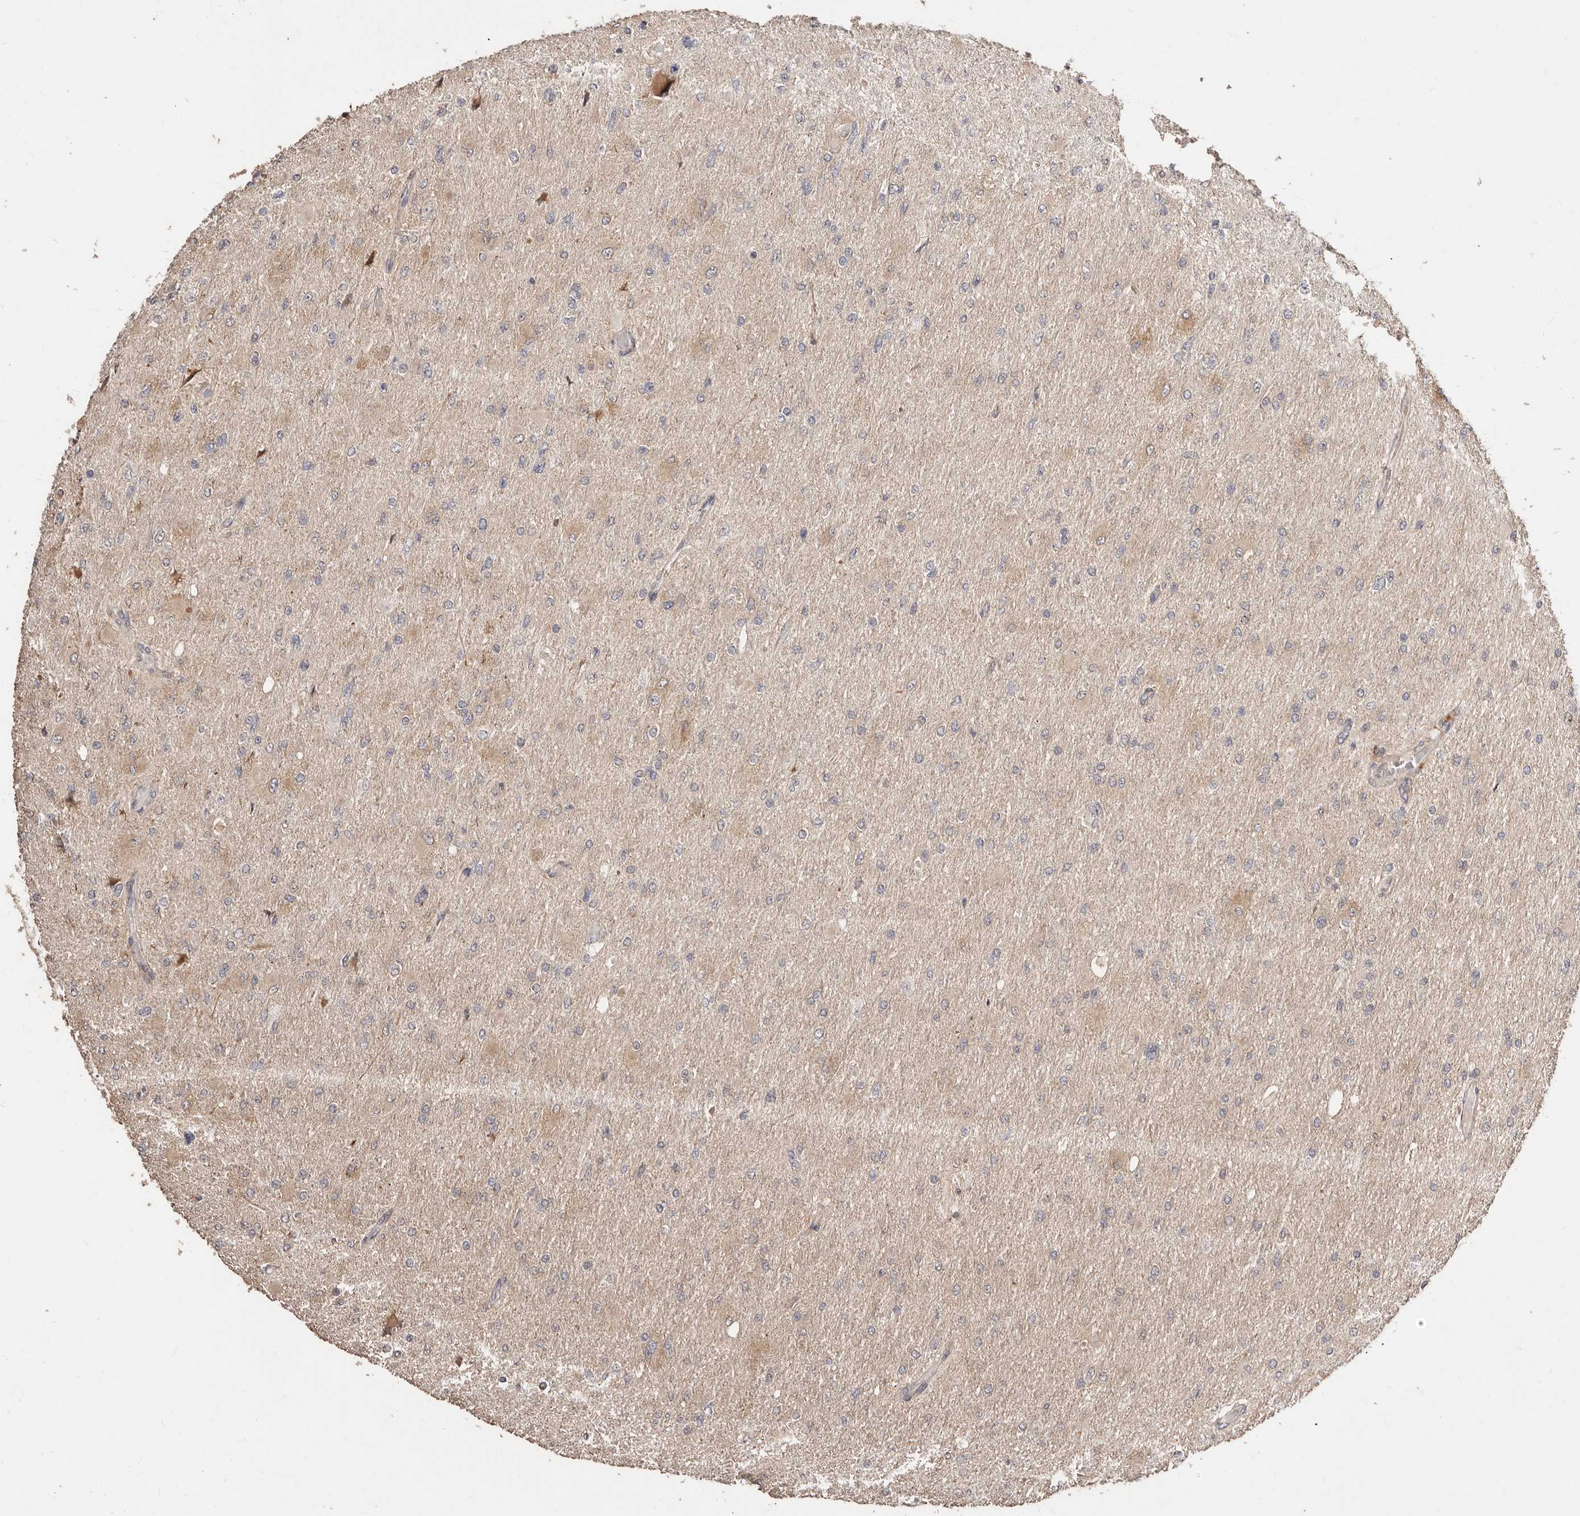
{"staining": {"intensity": "negative", "quantity": "none", "location": "none"}, "tissue": "glioma", "cell_type": "Tumor cells", "image_type": "cancer", "snomed": [{"axis": "morphology", "description": "Glioma, malignant, High grade"}, {"axis": "topography", "description": "Cerebral cortex"}], "caption": "DAB (3,3'-diaminobenzidine) immunohistochemical staining of human glioma displays no significant positivity in tumor cells.", "gene": "APOL6", "patient": {"sex": "female", "age": 36}}